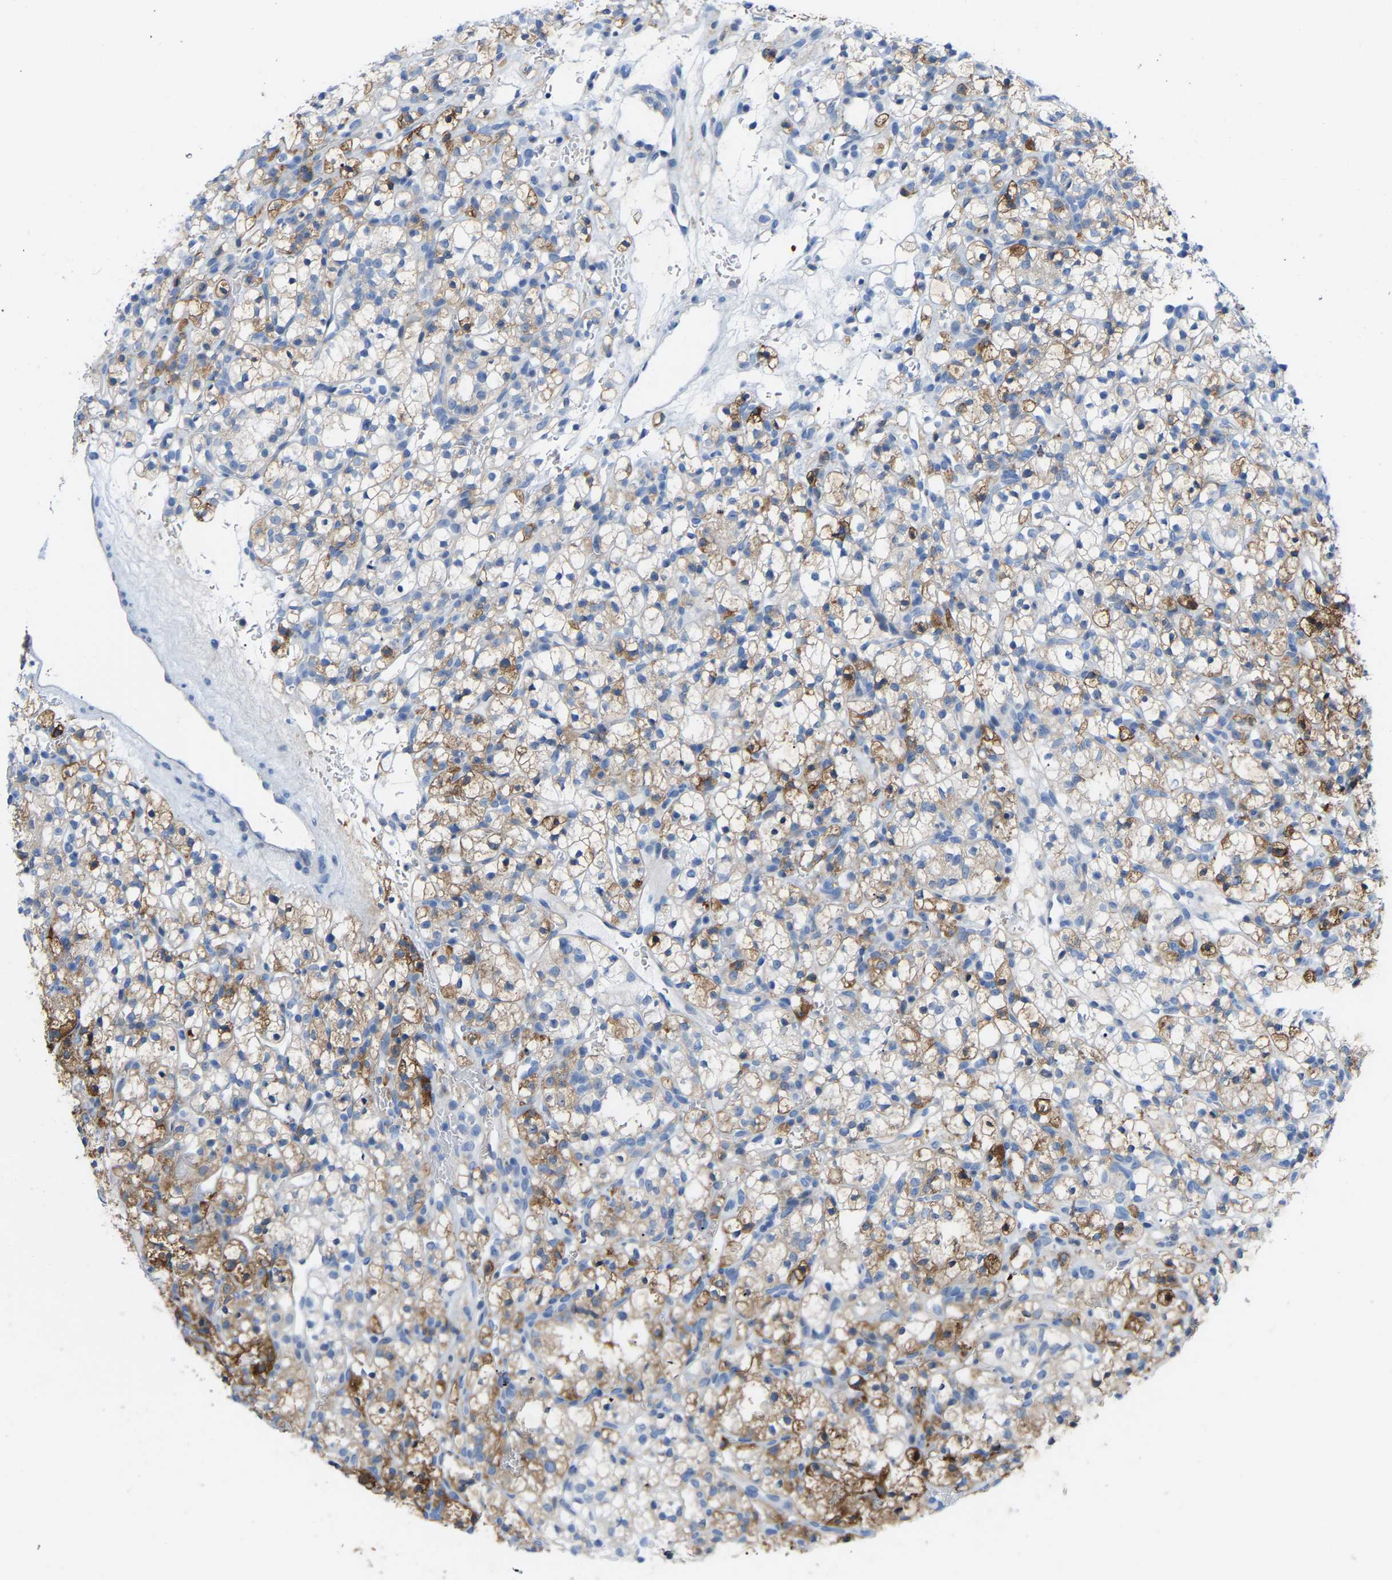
{"staining": {"intensity": "moderate", "quantity": ">75%", "location": "cytoplasmic/membranous"}, "tissue": "renal cancer", "cell_type": "Tumor cells", "image_type": "cancer", "snomed": [{"axis": "morphology", "description": "Adenocarcinoma, NOS"}, {"axis": "topography", "description": "Kidney"}], "caption": "Renal cancer stained for a protein (brown) reveals moderate cytoplasmic/membranous positive staining in approximately >75% of tumor cells.", "gene": "ABTB2", "patient": {"sex": "female", "age": 57}}